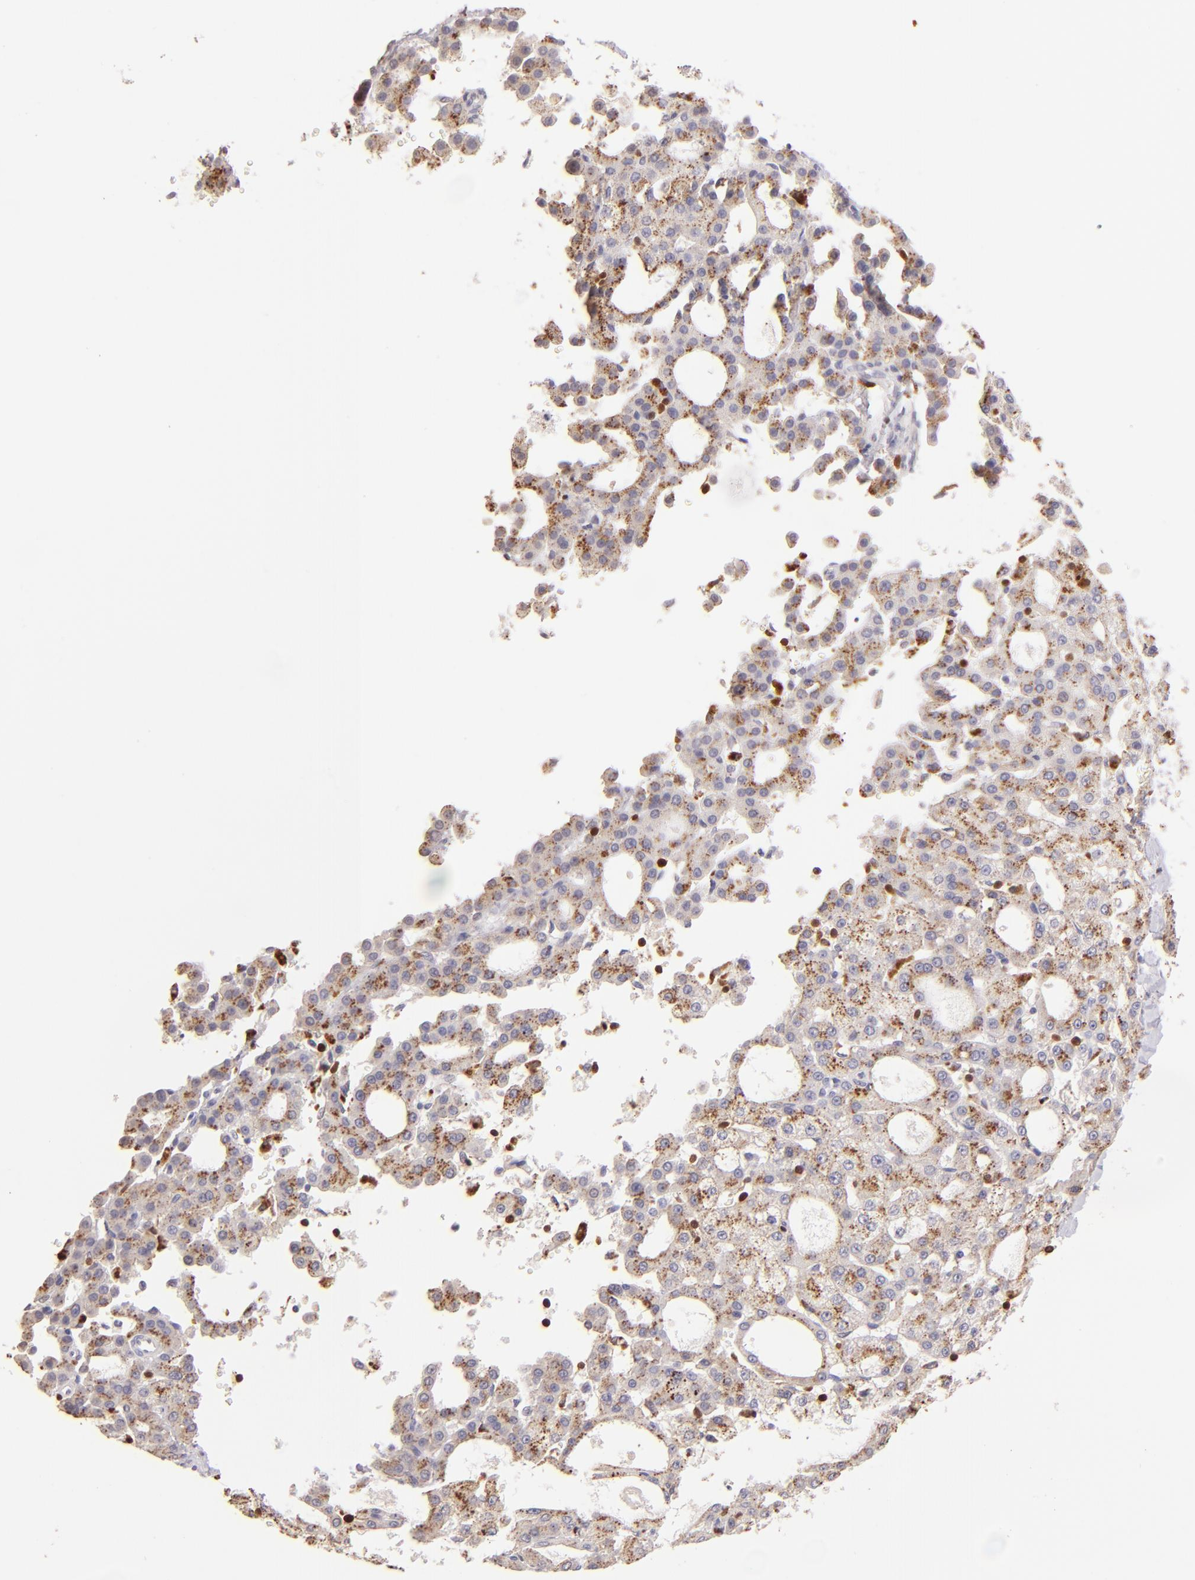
{"staining": {"intensity": "strong", "quantity": "25%-75%", "location": "cytoplasmic/membranous"}, "tissue": "liver cancer", "cell_type": "Tumor cells", "image_type": "cancer", "snomed": [{"axis": "morphology", "description": "Carcinoma, Hepatocellular, NOS"}, {"axis": "topography", "description": "Liver"}], "caption": "Protein staining displays strong cytoplasmic/membranous expression in approximately 25%-75% of tumor cells in liver cancer (hepatocellular carcinoma). (brown staining indicates protein expression, while blue staining denotes nuclei).", "gene": "ZAP70", "patient": {"sex": "male", "age": 47}}